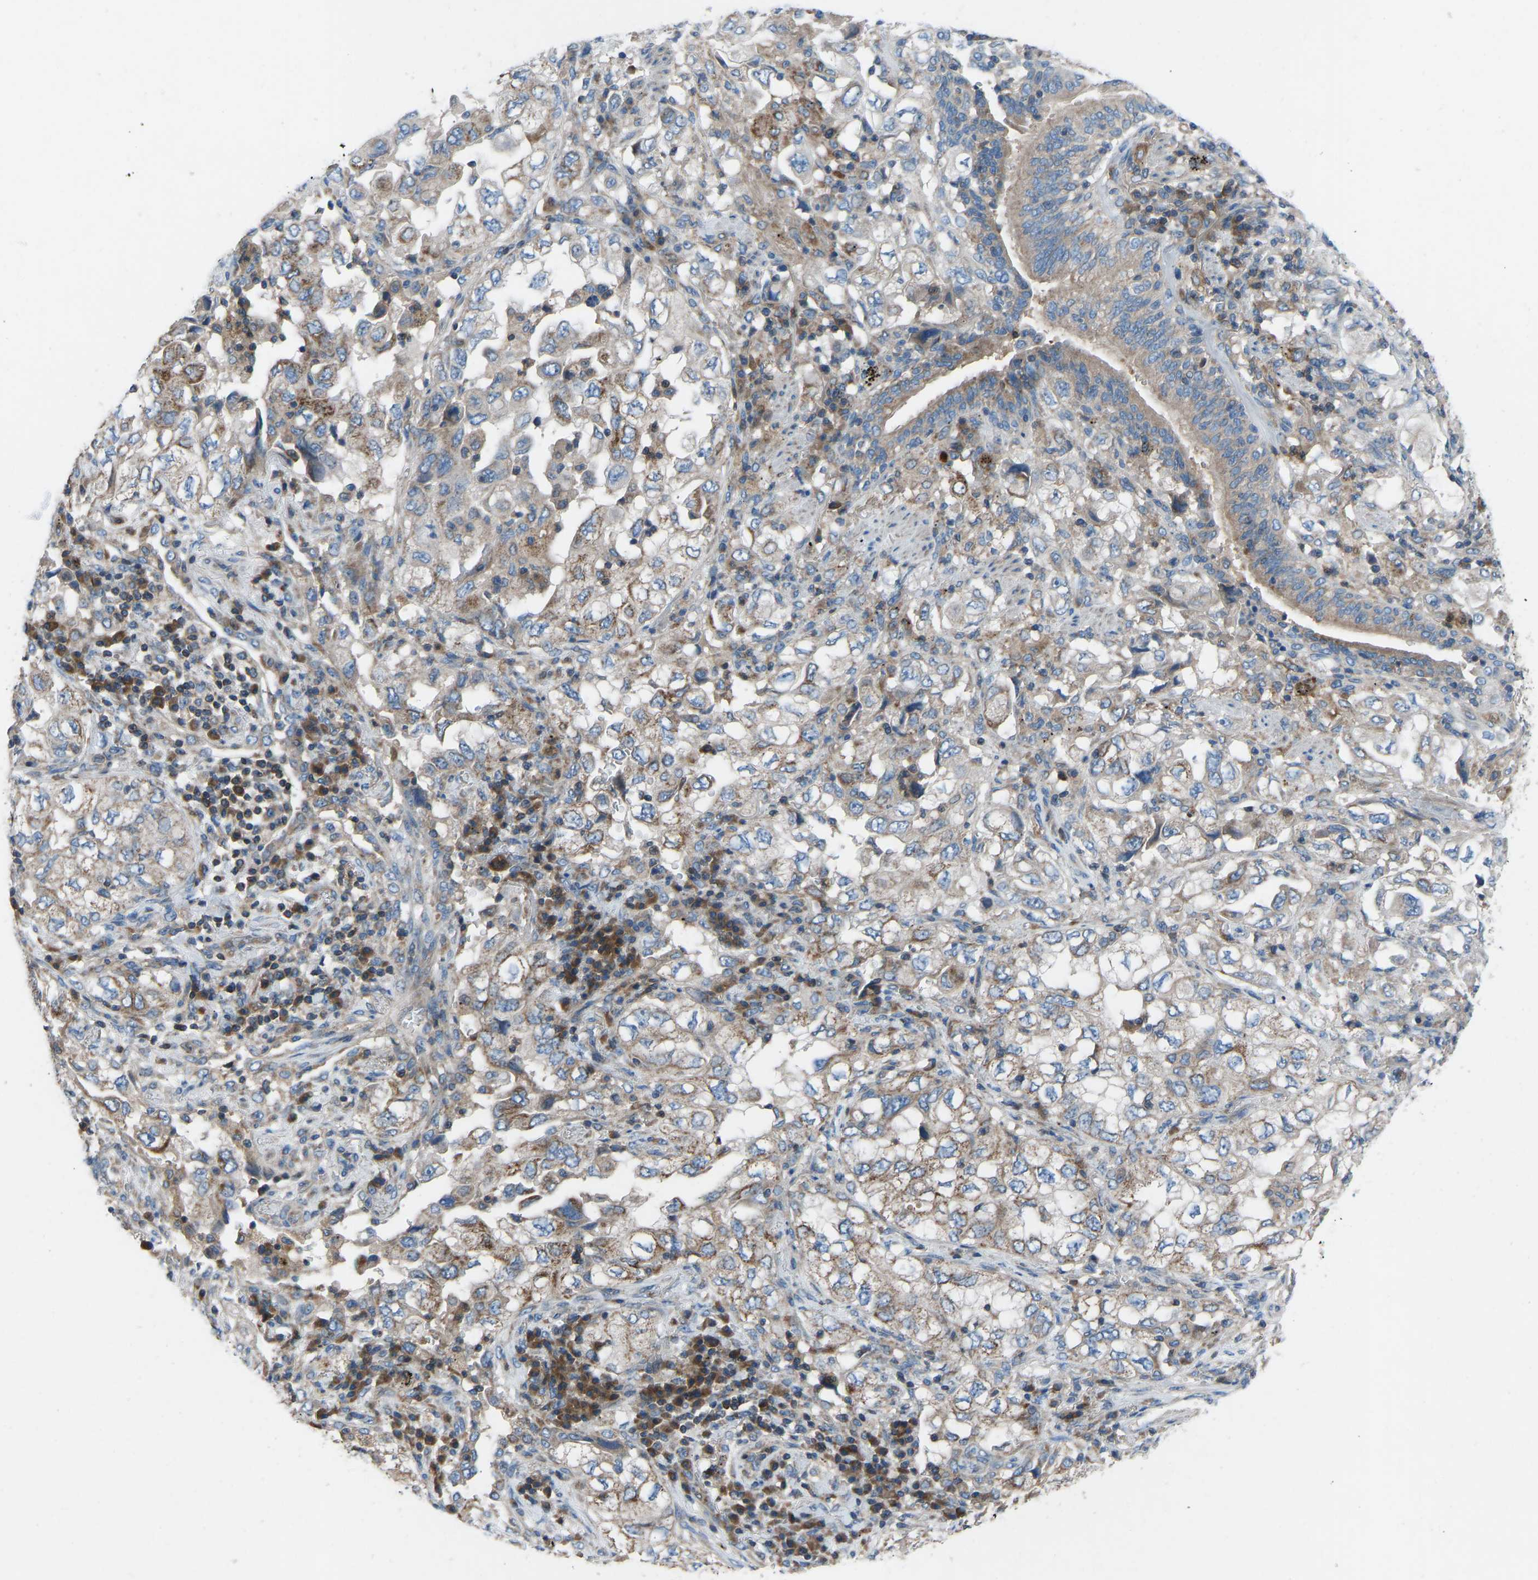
{"staining": {"intensity": "weak", "quantity": "25%-75%", "location": "cytoplasmic/membranous"}, "tissue": "lung cancer", "cell_type": "Tumor cells", "image_type": "cancer", "snomed": [{"axis": "morphology", "description": "Adenocarcinoma, NOS"}, {"axis": "topography", "description": "Lung"}], "caption": "This is an image of IHC staining of adenocarcinoma (lung), which shows weak positivity in the cytoplasmic/membranous of tumor cells.", "gene": "GRK6", "patient": {"sex": "male", "age": 64}}